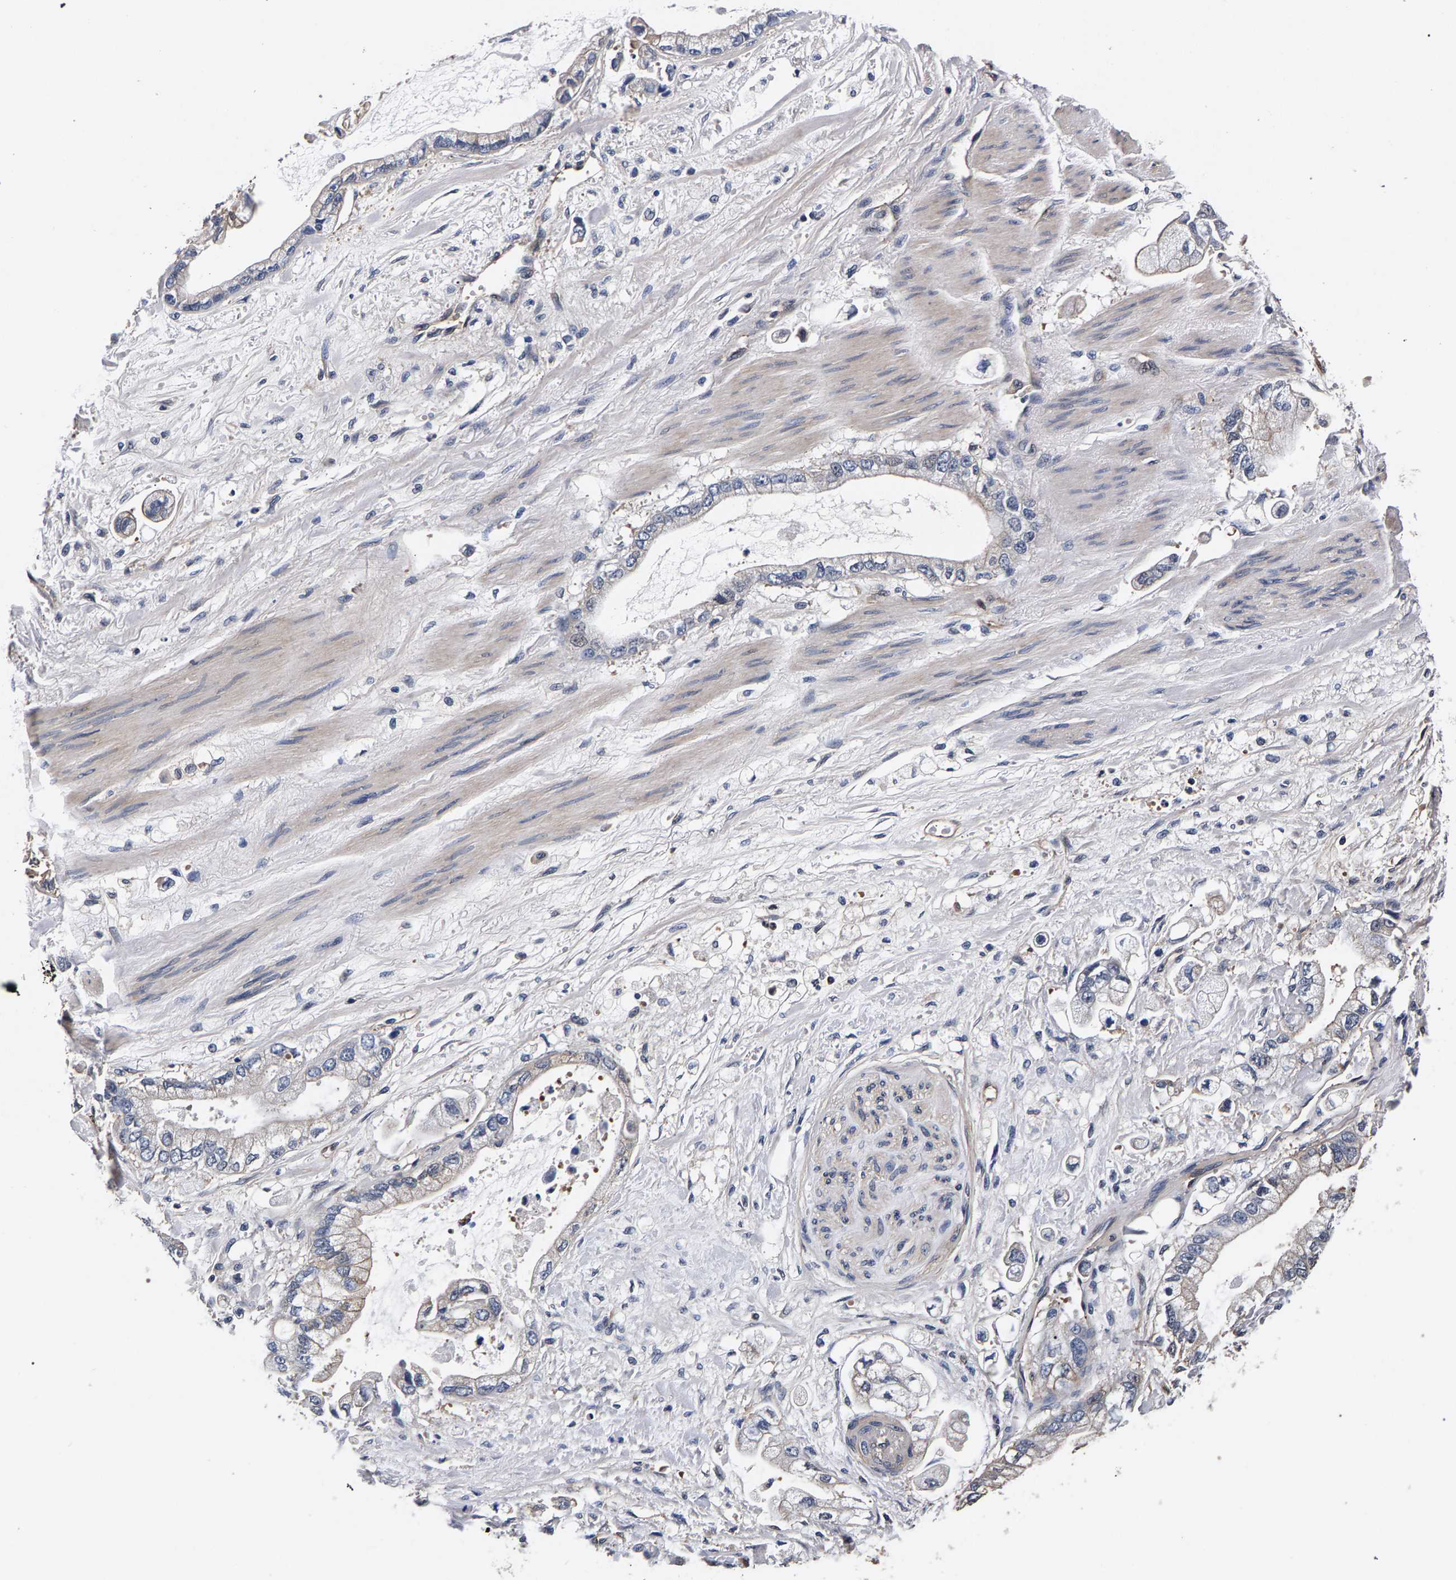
{"staining": {"intensity": "negative", "quantity": "none", "location": "none"}, "tissue": "stomach cancer", "cell_type": "Tumor cells", "image_type": "cancer", "snomed": [{"axis": "morphology", "description": "Normal tissue, NOS"}, {"axis": "morphology", "description": "Adenocarcinoma, NOS"}, {"axis": "topography", "description": "Stomach"}], "caption": "Tumor cells are negative for brown protein staining in adenocarcinoma (stomach).", "gene": "MARCHF7", "patient": {"sex": "male", "age": 62}}